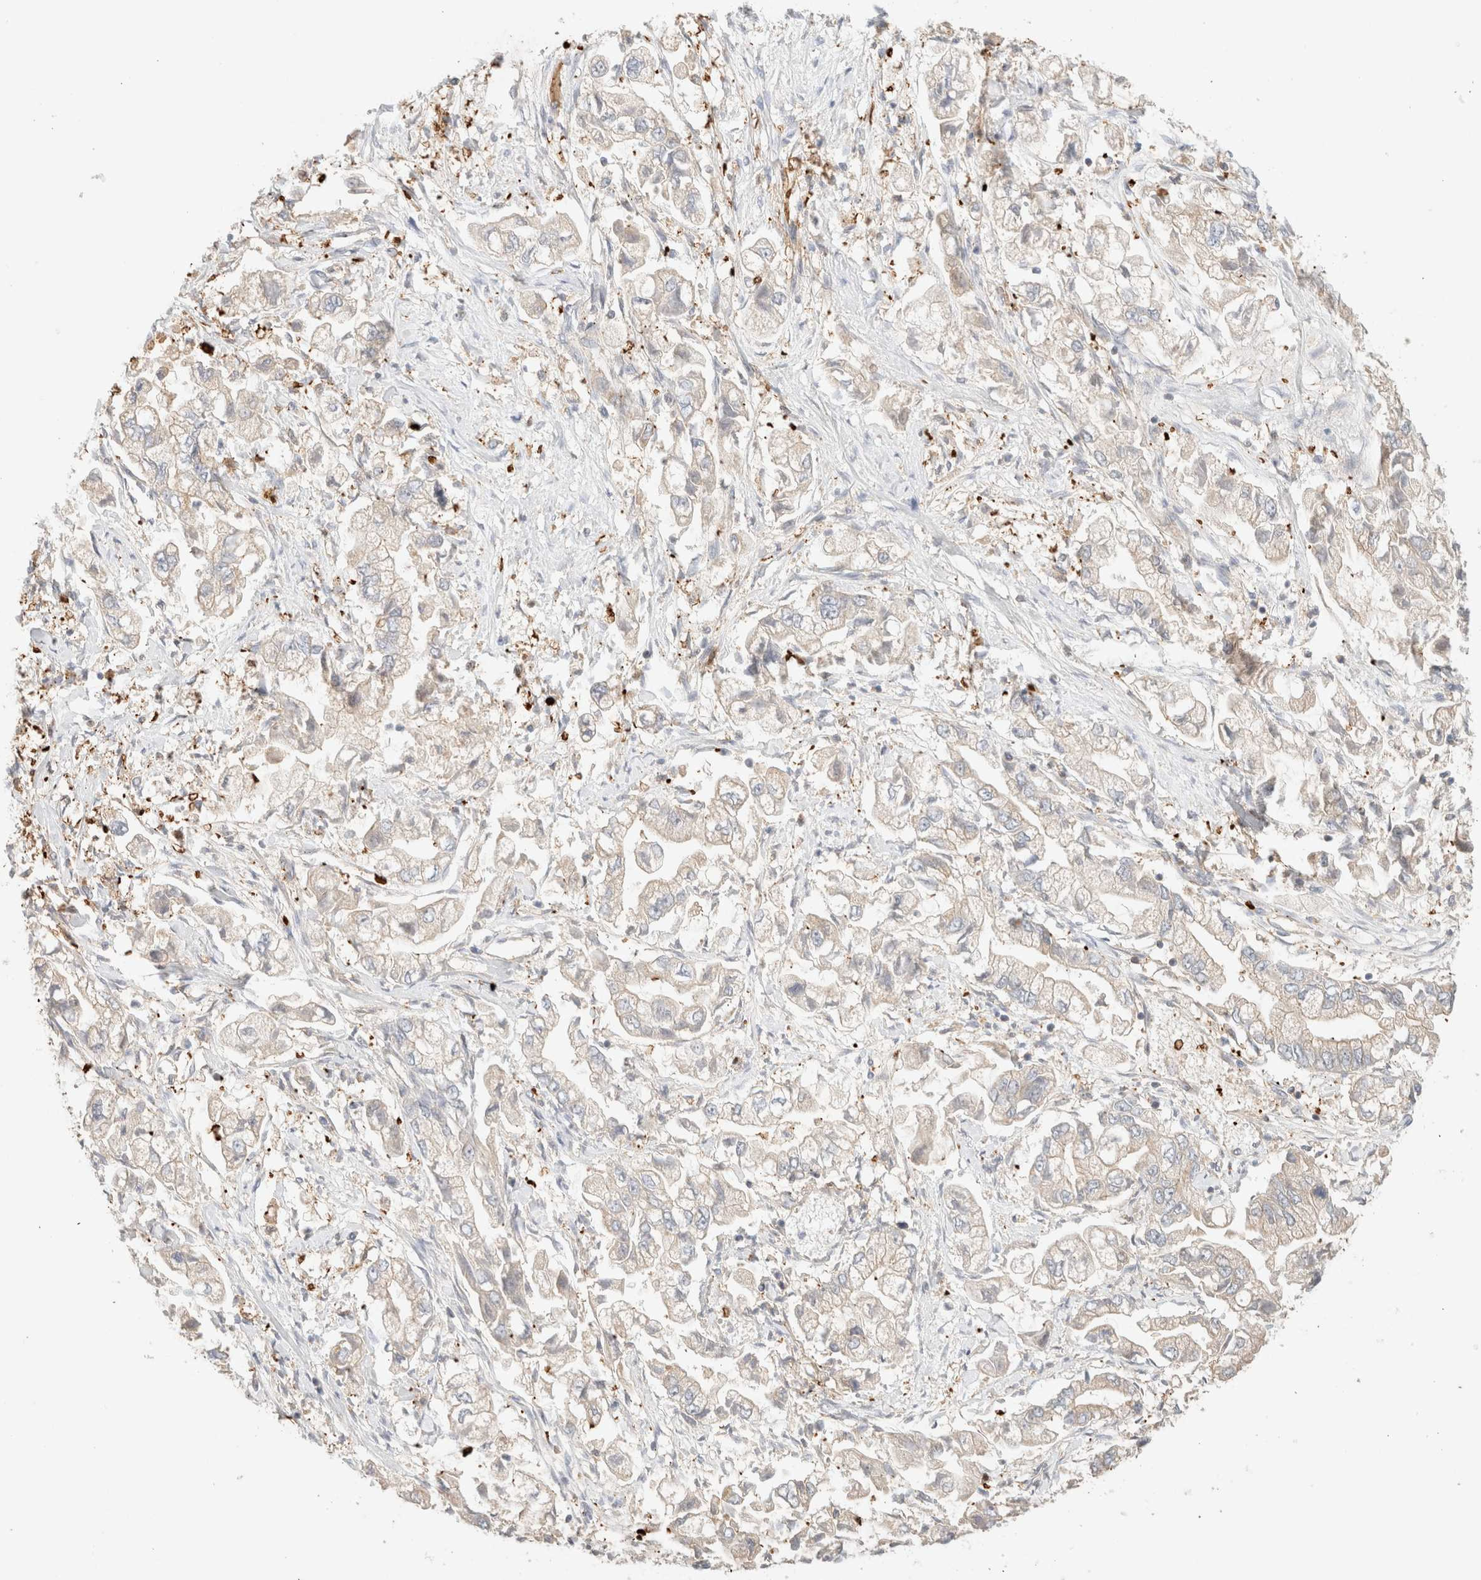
{"staining": {"intensity": "weak", "quantity": "<25%", "location": "cytoplasmic/membranous"}, "tissue": "stomach cancer", "cell_type": "Tumor cells", "image_type": "cancer", "snomed": [{"axis": "morphology", "description": "Normal tissue, NOS"}, {"axis": "morphology", "description": "Adenocarcinoma, NOS"}, {"axis": "topography", "description": "Stomach"}], "caption": "An image of stomach cancer stained for a protein displays no brown staining in tumor cells. (Immunohistochemistry (ihc), brightfield microscopy, high magnification).", "gene": "MRM3", "patient": {"sex": "male", "age": 62}}